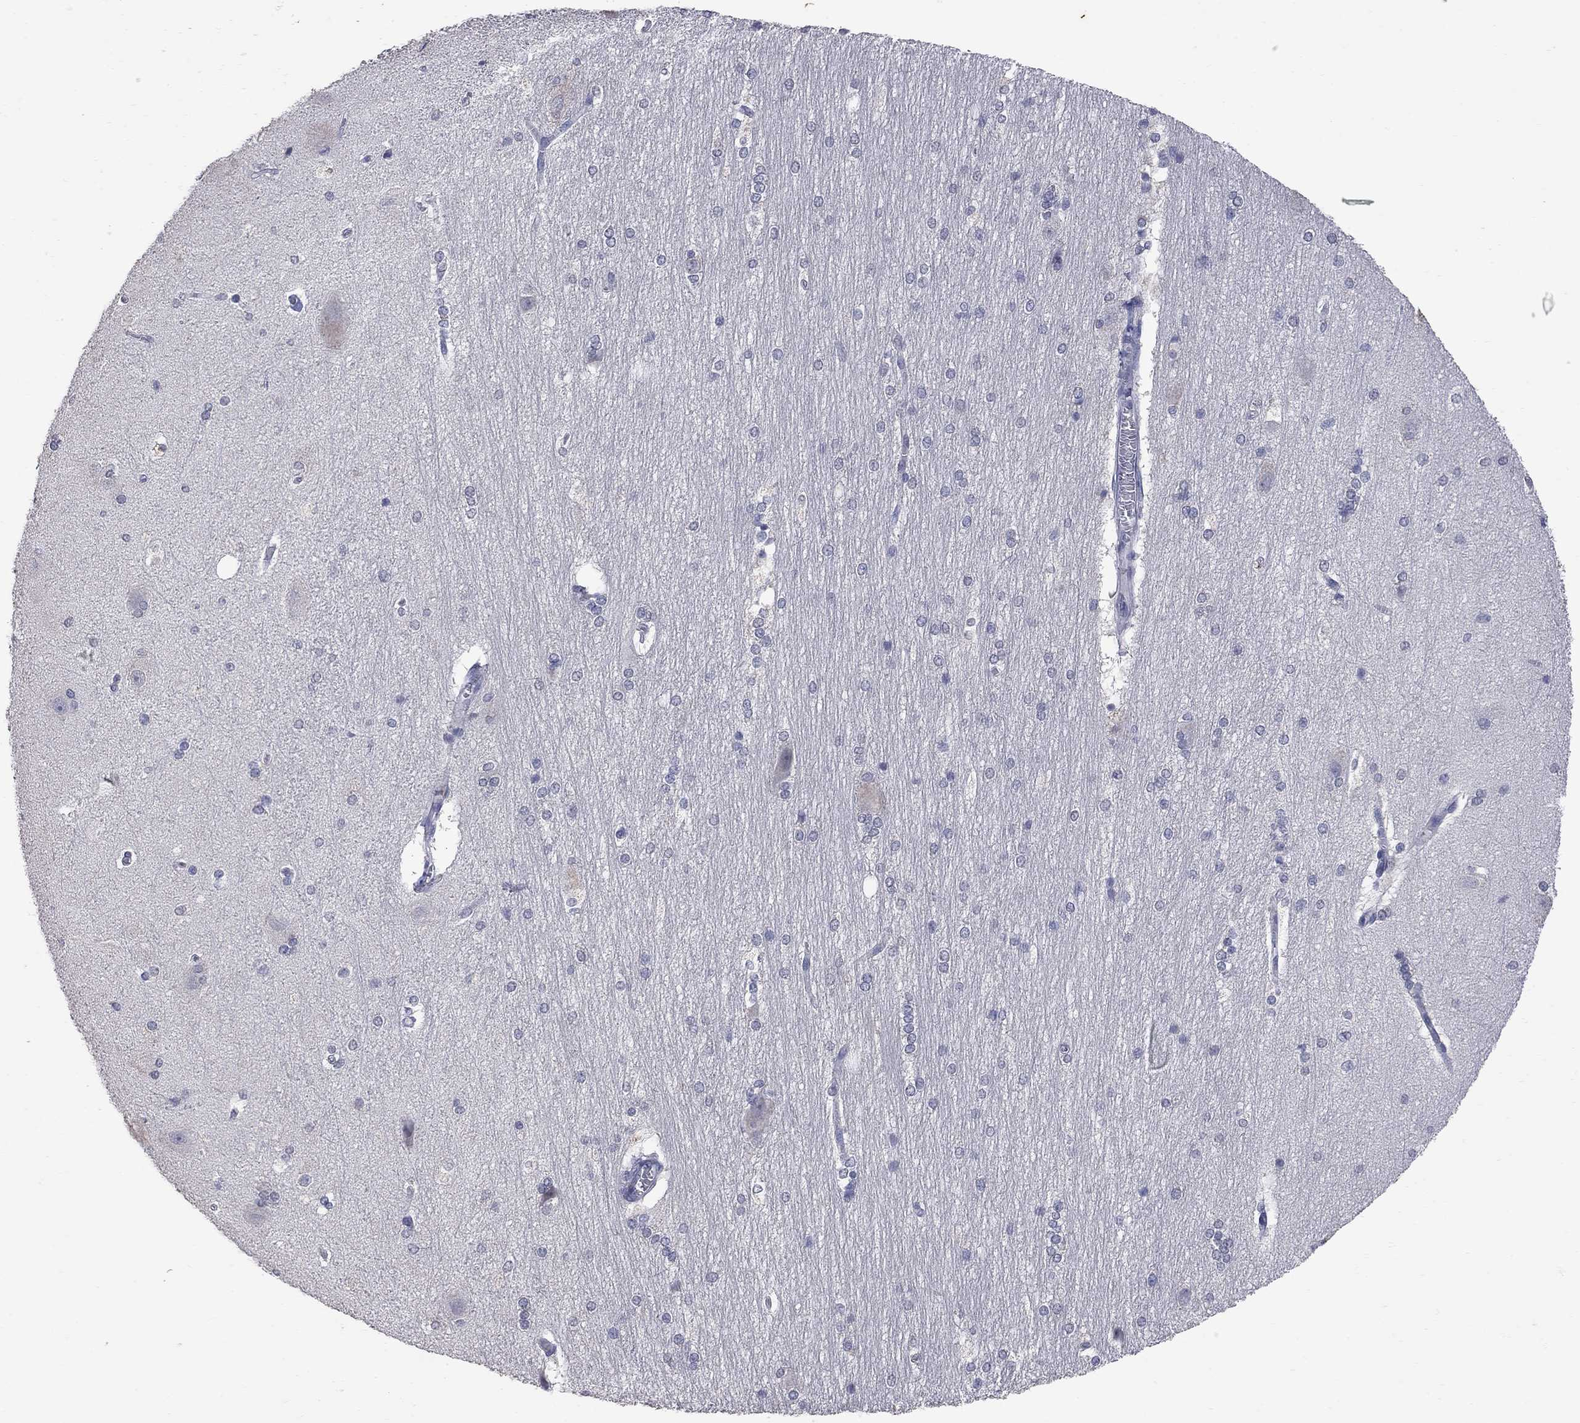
{"staining": {"intensity": "negative", "quantity": "none", "location": "none"}, "tissue": "hippocampus", "cell_type": "Glial cells", "image_type": "normal", "snomed": [{"axis": "morphology", "description": "Normal tissue, NOS"}, {"axis": "topography", "description": "Cerebral cortex"}, {"axis": "topography", "description": "Hippocampus"}], "caption": "Immunohistochemical staining of normal human hippocampus demonstrates no significant expression in glial cells. The staining is performed using DAB brown chromogen with nuclei counter-stained in using hematoxylin.", "gene": "NOS2", "patient": {"sex": "female", "age": 19}}